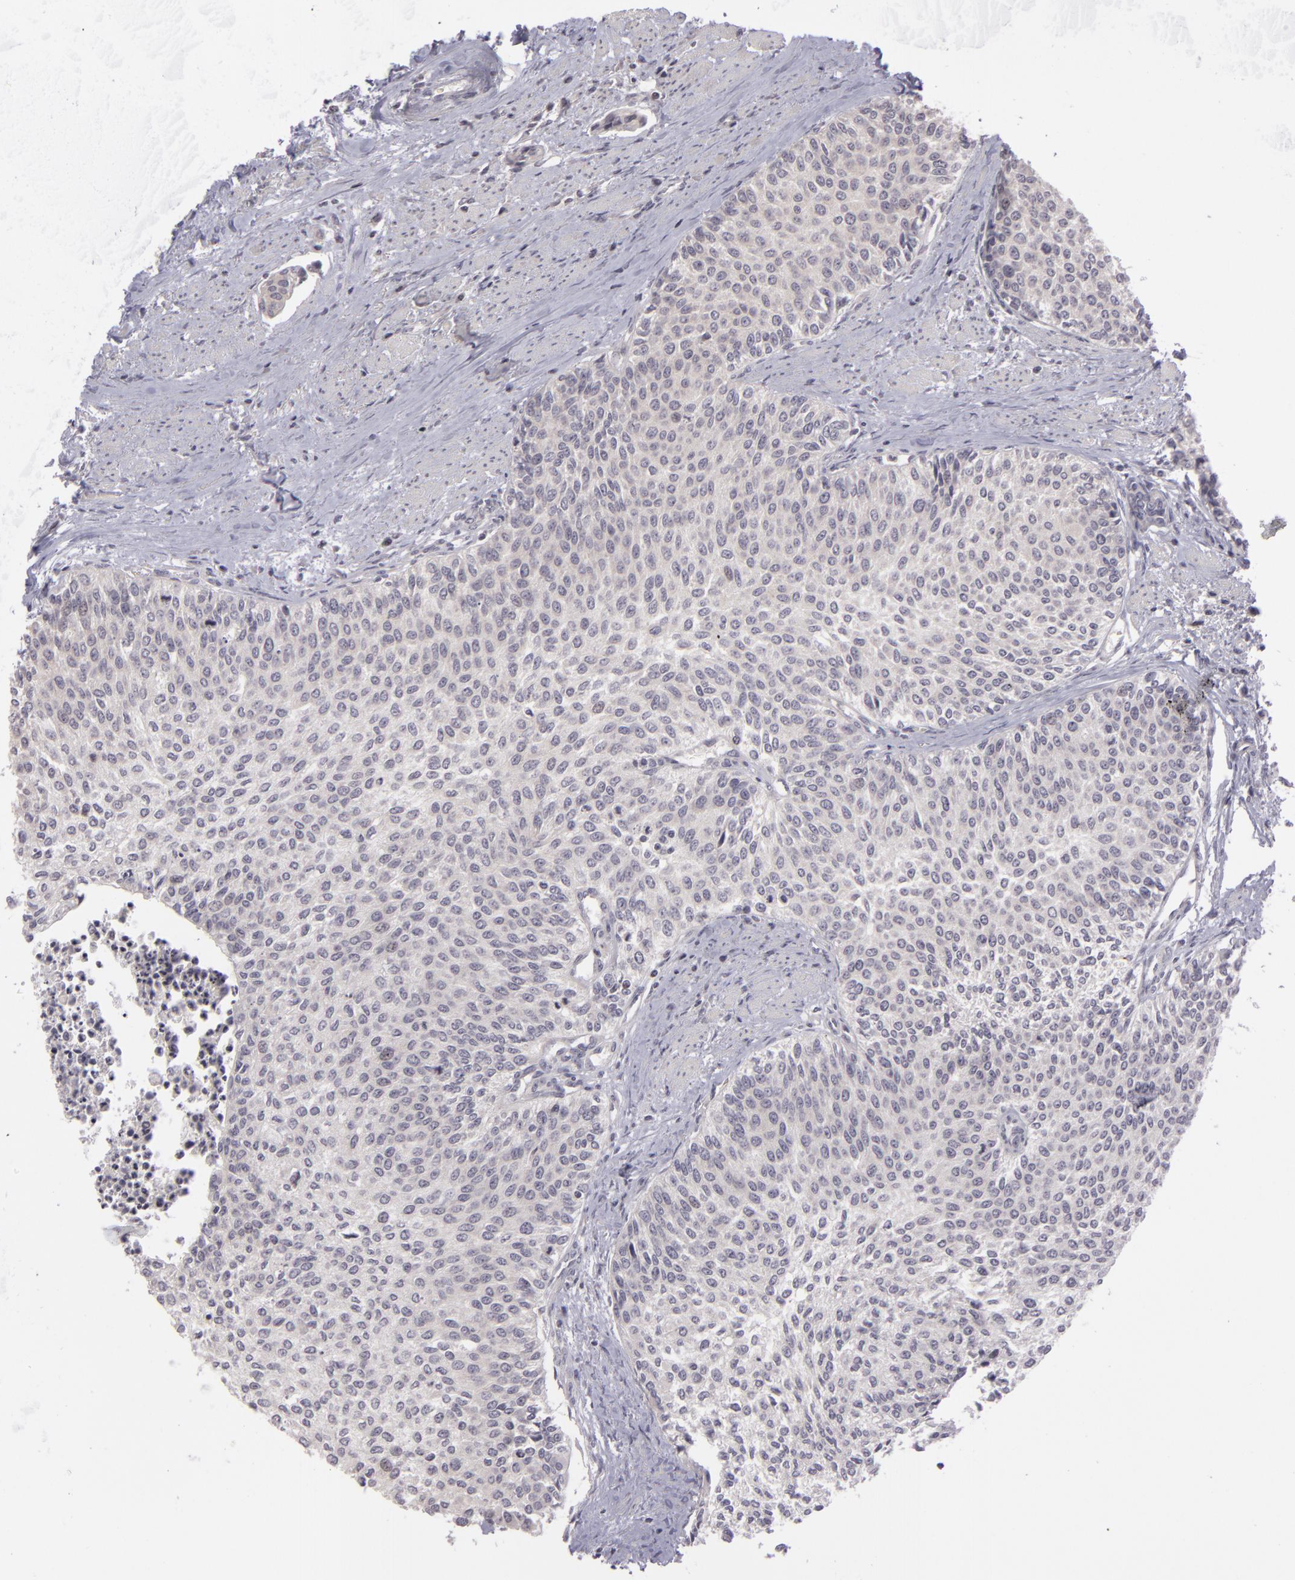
{"staining": {"intensity": "negative", "quantity": "none", "location": "none"}, "tissue": "urothelial cancer", "cell_type": "Tumor cells", "image_type": "cancer", "snomed": [{"axis": "morphology", "description": "Urothelial carcinoma, Low grade"}, {"axis": "topography", "description": "Urinary bladder"}], "caption": "Tumor cells are negative for protein expression in human urothelial carcinoma (low-grade). (Immunohistochemistry (ihc), brightfield microscopy, high magnification).", "gene": "AKAP6", "patient": {"sex": "female", "age": 73}}